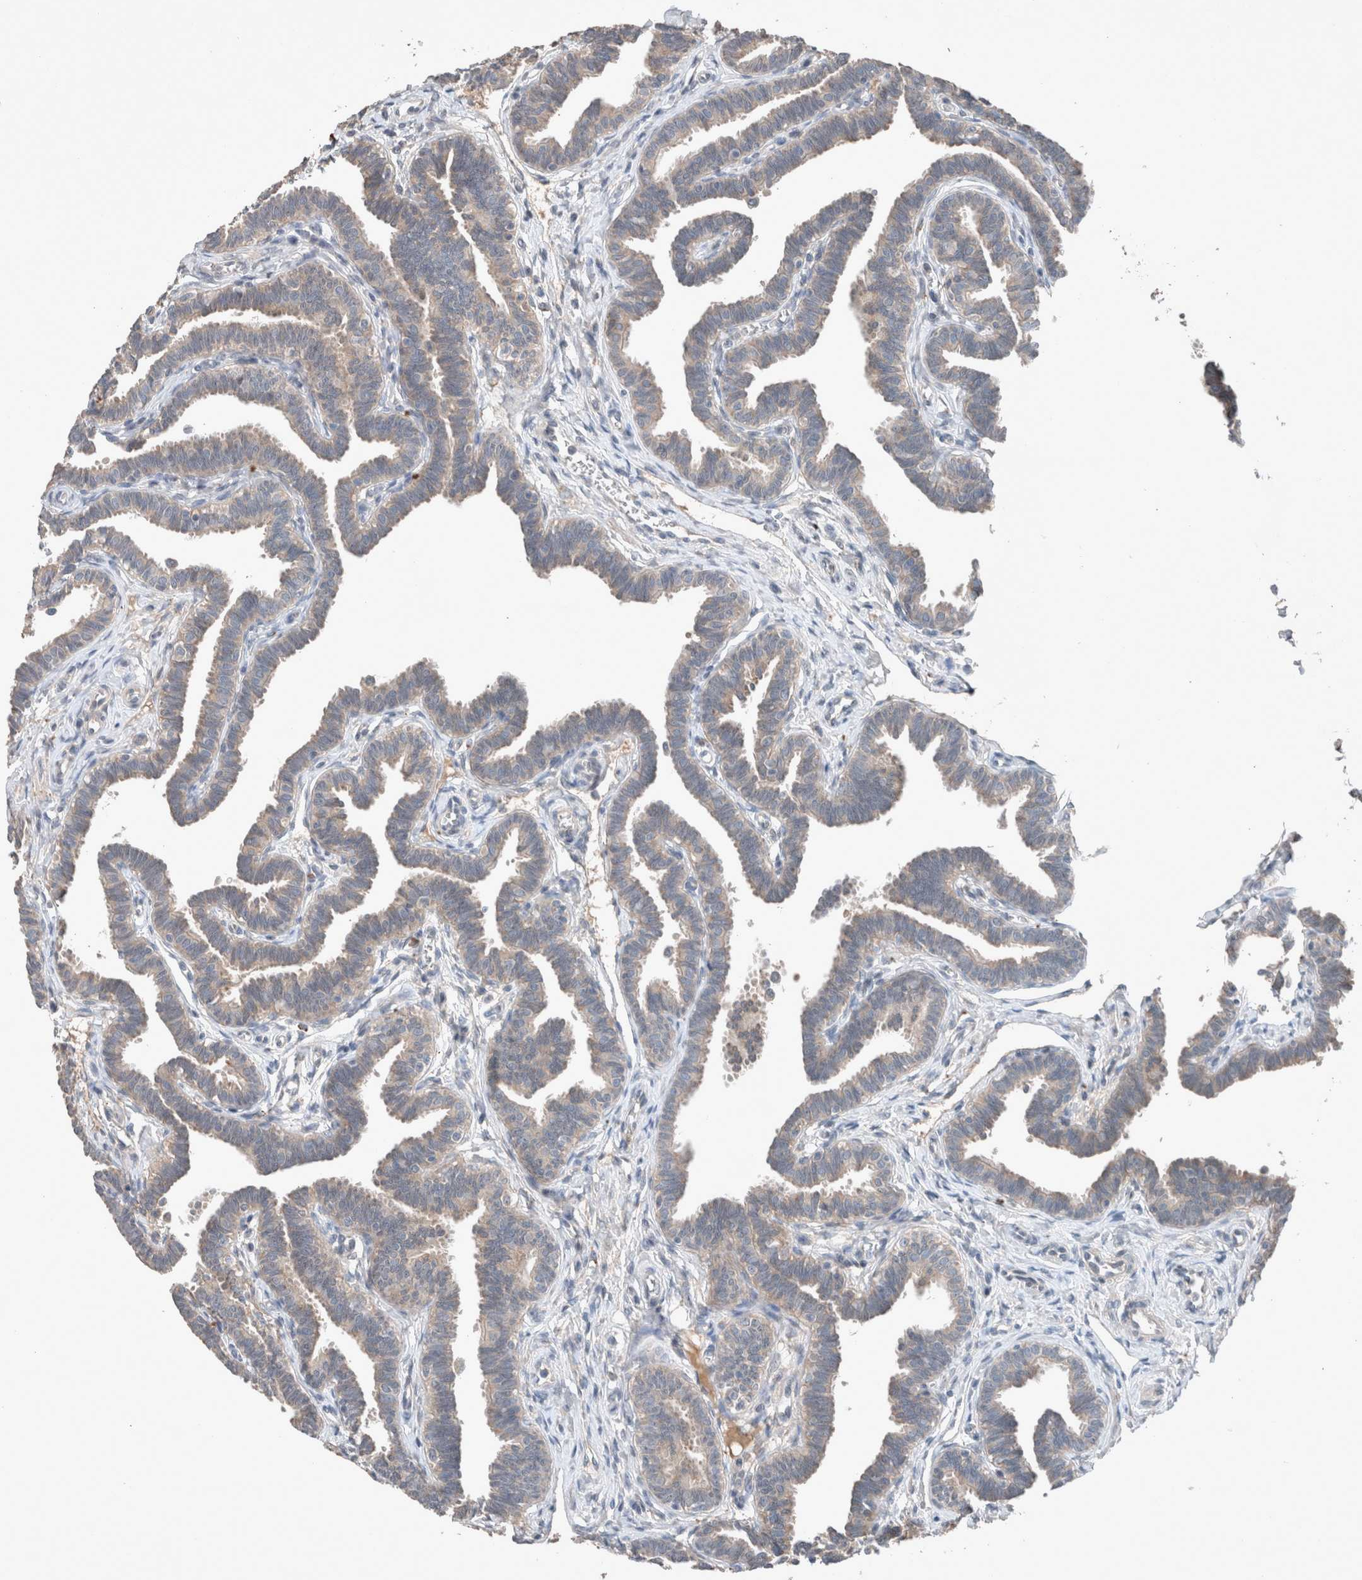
{"staining": {"intensity": "weak", "quantity": "<25%", "location": "cytoplasmic/membranous"}, "tissue": "fallopian tube", "cell_type": "Glandular cells", "image_type": "normal", "snomed": [{"axis": "morphology", "description": "Normal tissue, NOS"}, {"axis": "topography", "description": "Fallopian tube"}, {"axis": "topography", "description": "Ovary"}], "caption": "This is an immunohistochemistry (IHC) image of benign fallopian tube. There is no positivity in glandular cells.", "gene": "UGCG", "patient": {"sex": "female", "age": 23}}